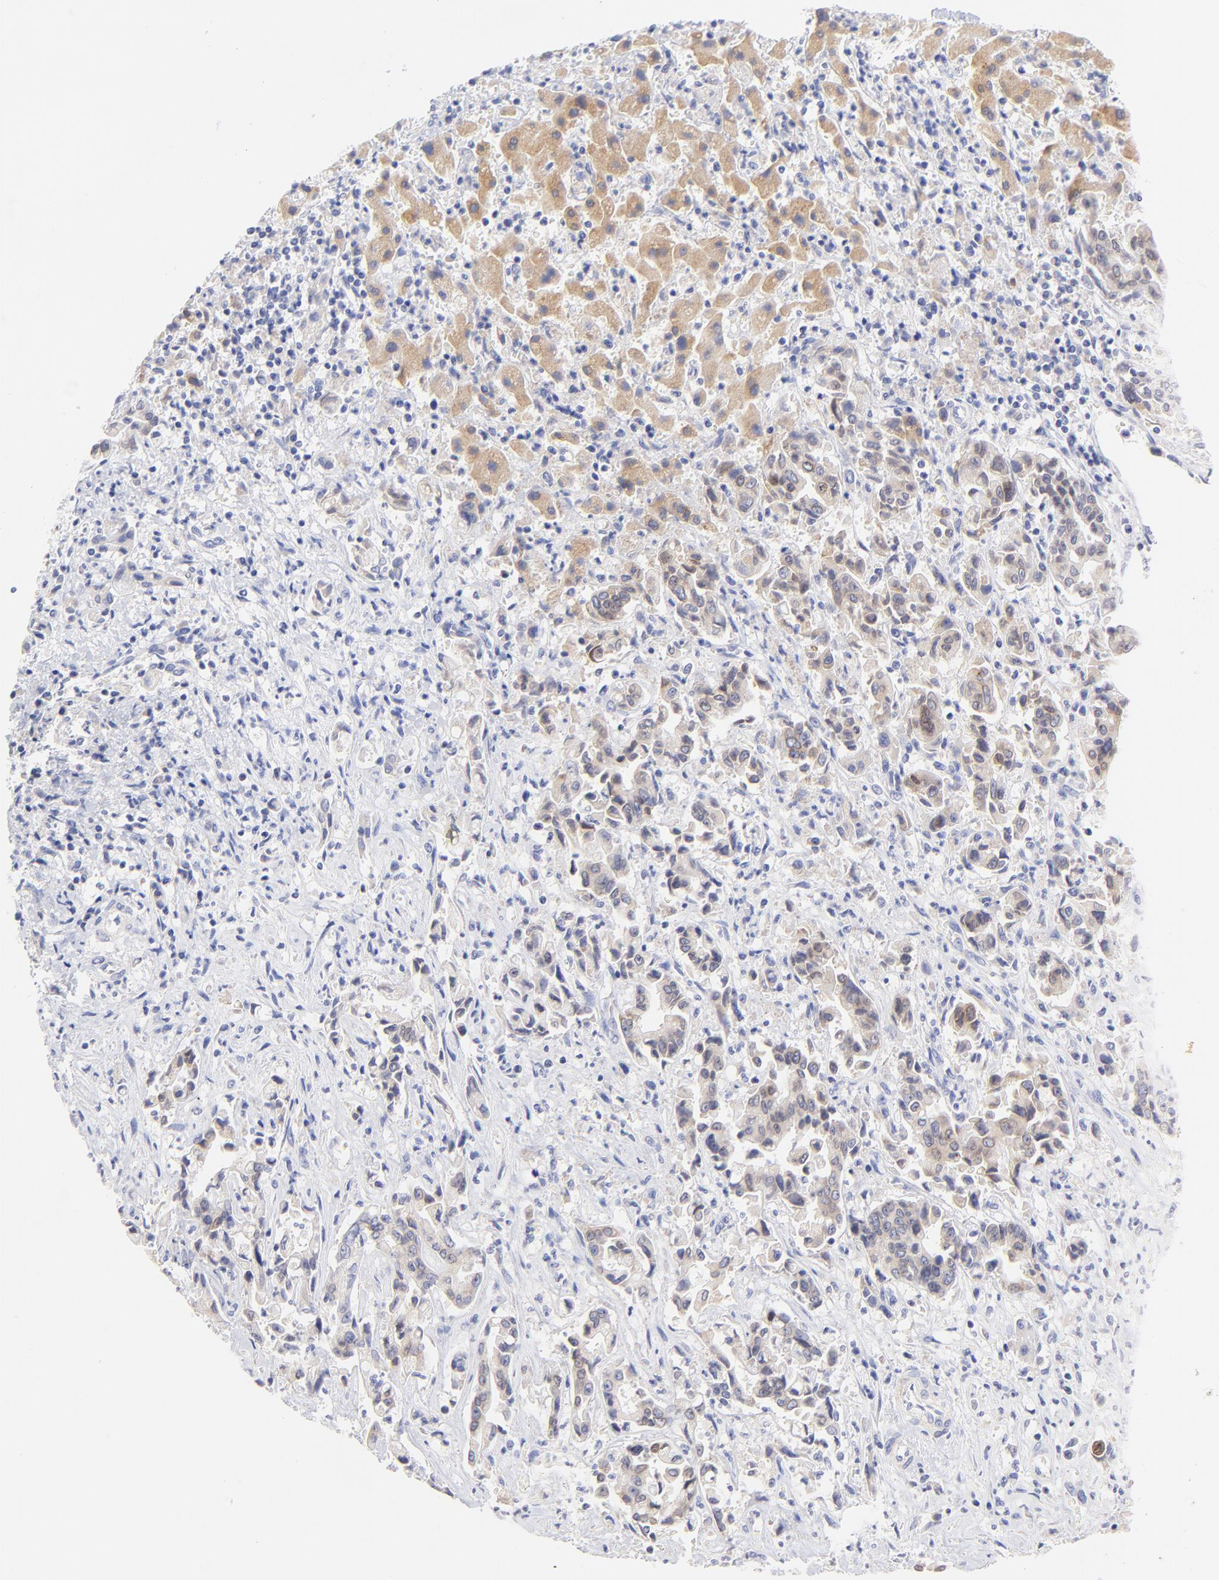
{"staining": {"intensity": "weak", "quantity": "25%-75%", "location": "cytoplasmic/membranous"}, "tissue": "liver cancer", "cell_type": "Tumor cells", "image_type": "cancer", "snomed": [{"axis": "morphology", "description": "Cholangiocarcinoma"}, {"axis": "topography", "description": "Liver"}], "caption": "Liver cholangiocarcinoma stained with a brown dye shows weak cytoplasmic/membranous positive staining in about 25%-75% of tumor cells.", "gene": "EBP", "patient": {"sex": "male", "age": 57}}